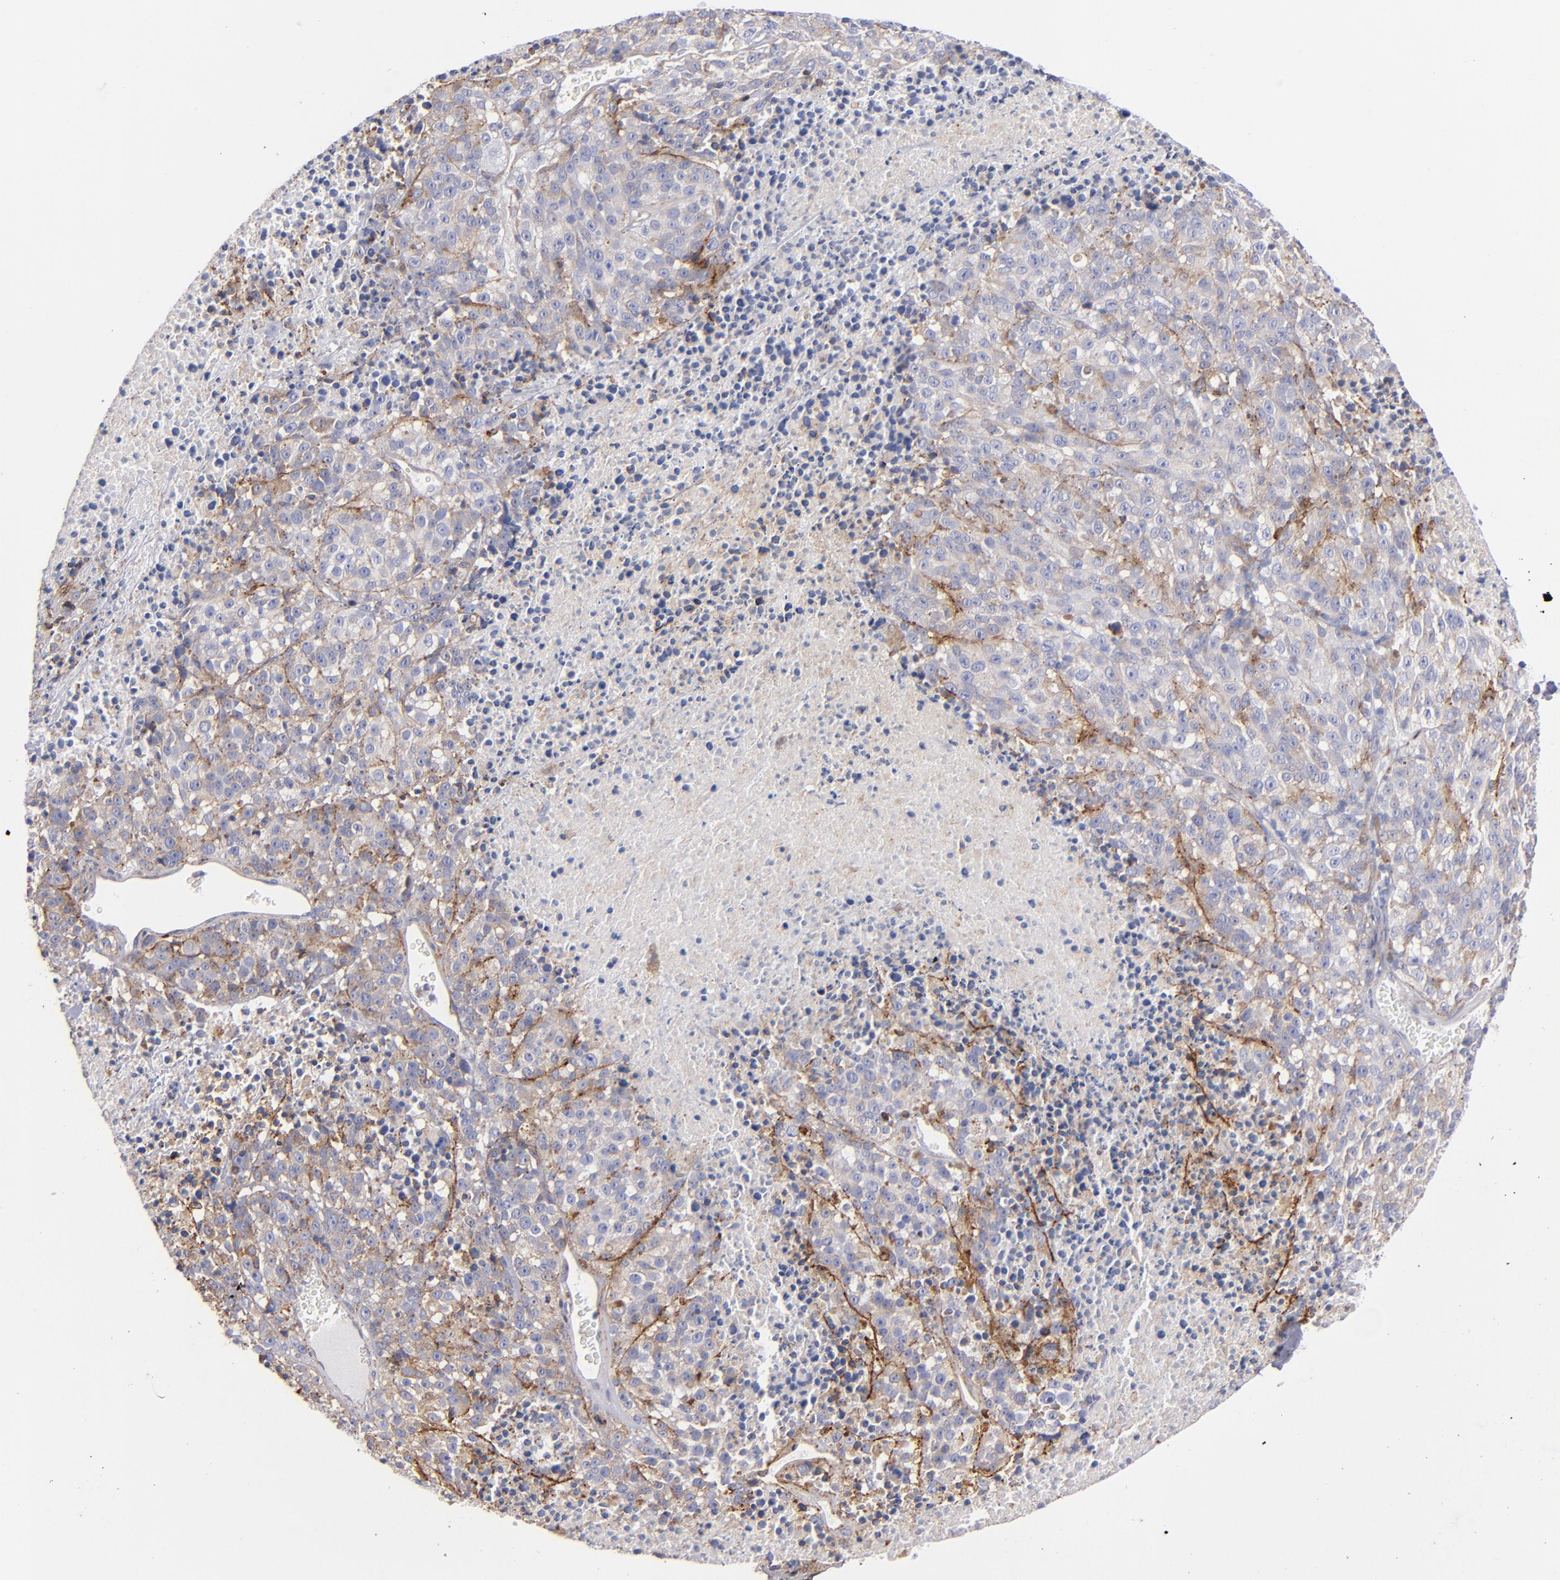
{"staining": {"intensity": "moderate", "quantity": "25%-75%", "location": "cytoplasmic/membranous"}, "tissue": "melanoma", "cell_type": "Tumor cells", "image_type": "cancer", "snomed": [{"axis": "morphology", "description": "Malignant melanoma, Metastatic site"}, {"axis": "topography", "description": "Cerebral cortex"}], "caption": "An image showing moderate cytoplasmic/membranous expression in about 25%-75% of tumor cells in malignant melanoma (metastatic site), as visualized by brown immunohistochemical staining.", "gene": "MFGE8", "patient": {"sex": "female", "age": 52}}